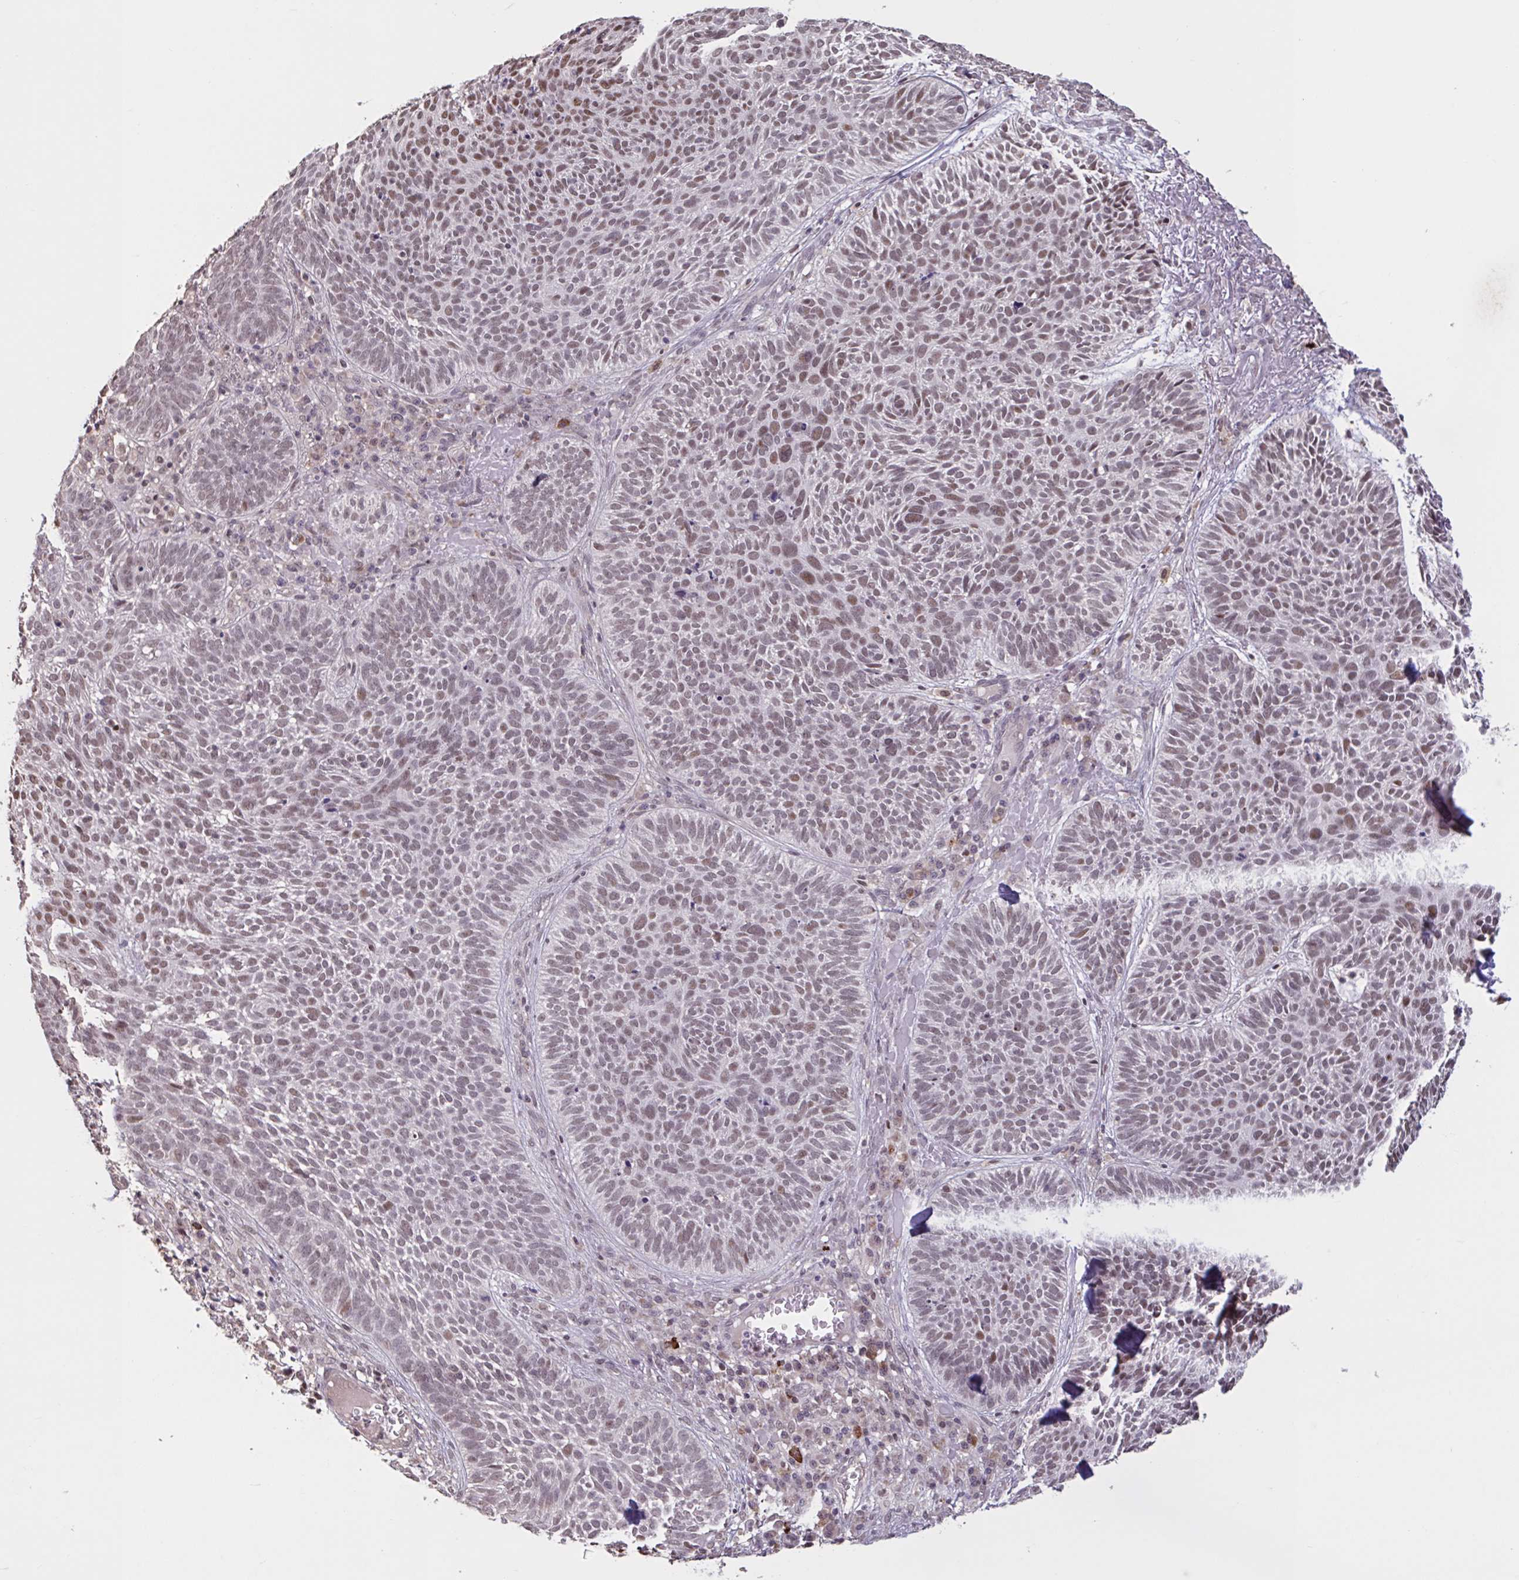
{"staining": {"intensity": "moderate", "quantity": ">75%", "location": "nuclear"}, "tissue": "skin cancer", "cell_type": "Tumor cells", "image_type": "cancer", "snomed": [{"axis": "morphology", "description": "Basal cell carcinoma"}, {"axis": "topography", "description": "Skin"}, {"axis": "topography", "description": "Skin of face"}], "caption": "Protein analysis of skin basal cell carcinoma tissue shows moderate nuclear positivity in approximately >75% of tumor cells.", "gene": "ZNF414", "patient": {"sex": "female", "age": 82}}